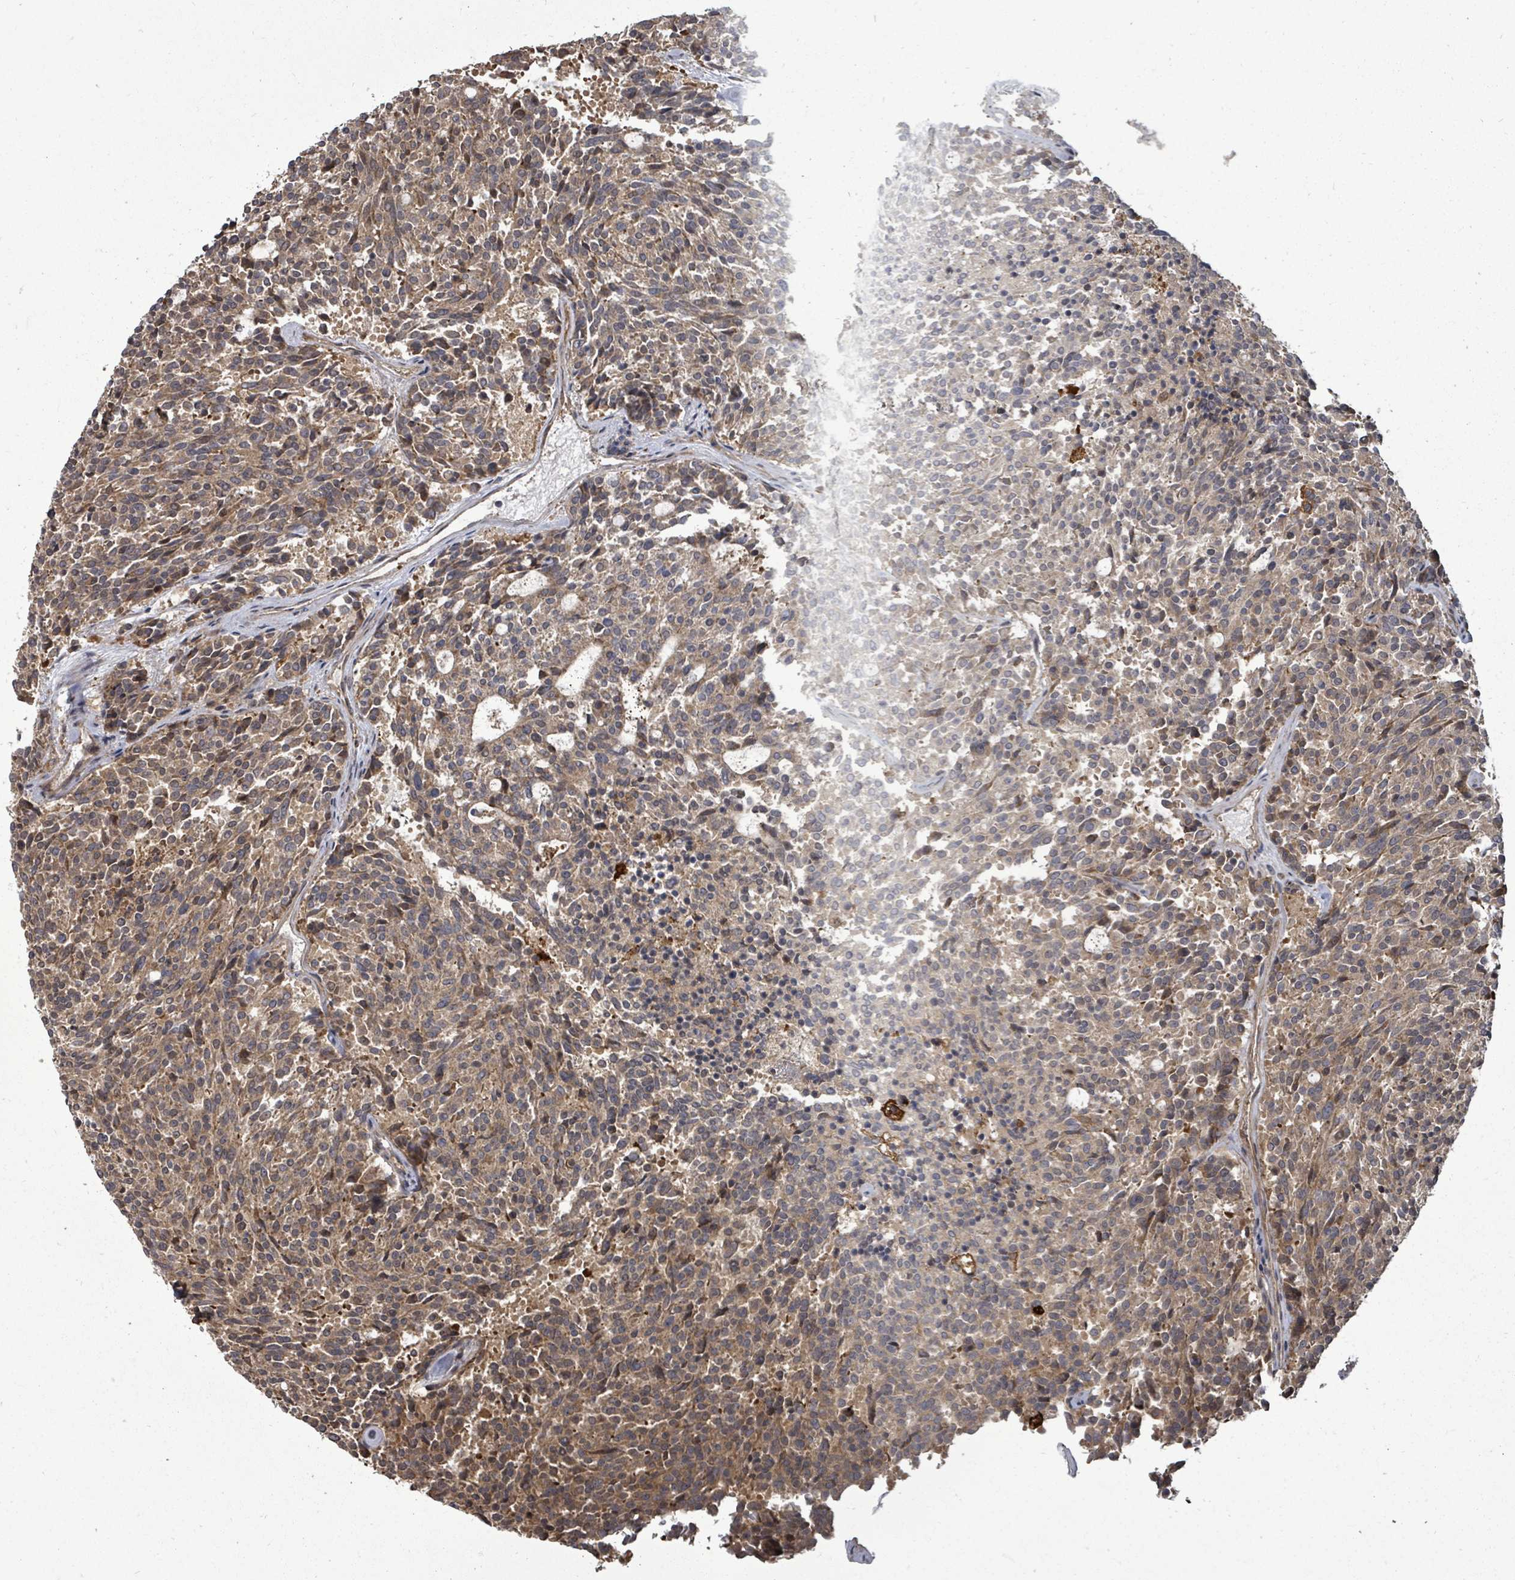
{"staining": {"intensity": "weak", "quantity": "25%-75%", "location": "cytoplasmic/membranous"}, "tissue": "carcinoid", "cell_type": "Tumor cells", "image_type": "cancer", "snomed": [{"axis": "morphology", "description": "Carcinoid, malignant, NOS"}, {"axis": "topography", "description": "Pancreas"}], "caption": "Immunohistochemistry (IHC) of human malignant carcinoid exhibits low levels of weak cytoplasmic/membranous expression in approximately 25%-75% of tumor cells. The protein of interest is stained brown, and the nuclei are stained in blue (DAB IHC with brightfield microscopy, high magnification).", "gene": "EIF3C", "patient": {"sex": "female", "age": 54}}